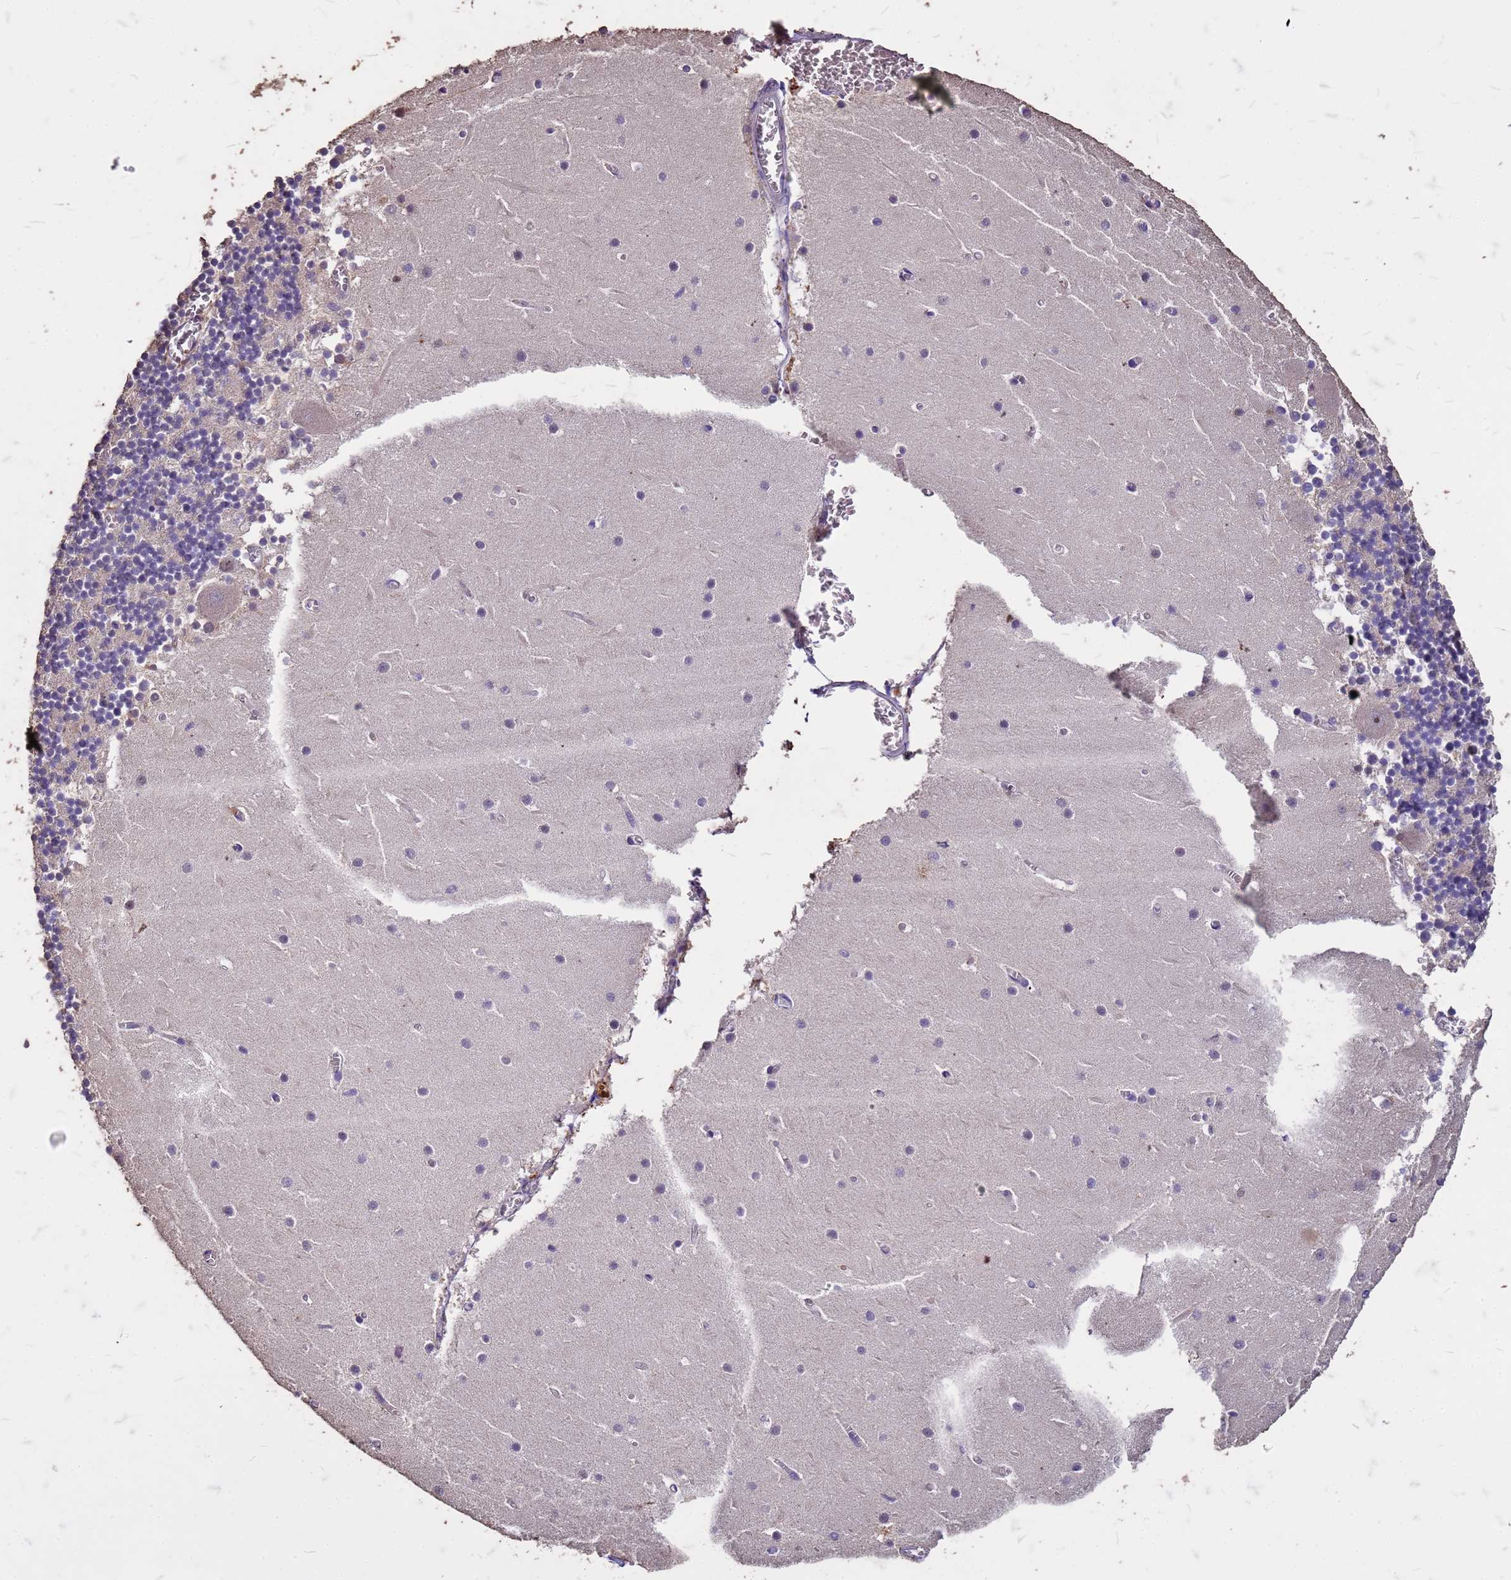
{"staining": {"intensity": "negative", "quantity": "none", "location": "none"}, "tissue": "cerebellum", "cell_type": "Cells in granular layer", "image_type": "normal", "snomed": [{"axis": "morphology", "description": "Normal tissue, NOS"}, {"axis": "topography", "description": "Cerebellum"}], "caption": "Cells in granular layer show no significant protein staining in benign cerebellum. (Brightfield microscopy of DAB (3,3'-diaminobenzidine) IHC at high magnification).", "gene": "FAM184B", "patient": {"sex": "female", "age": 28}}